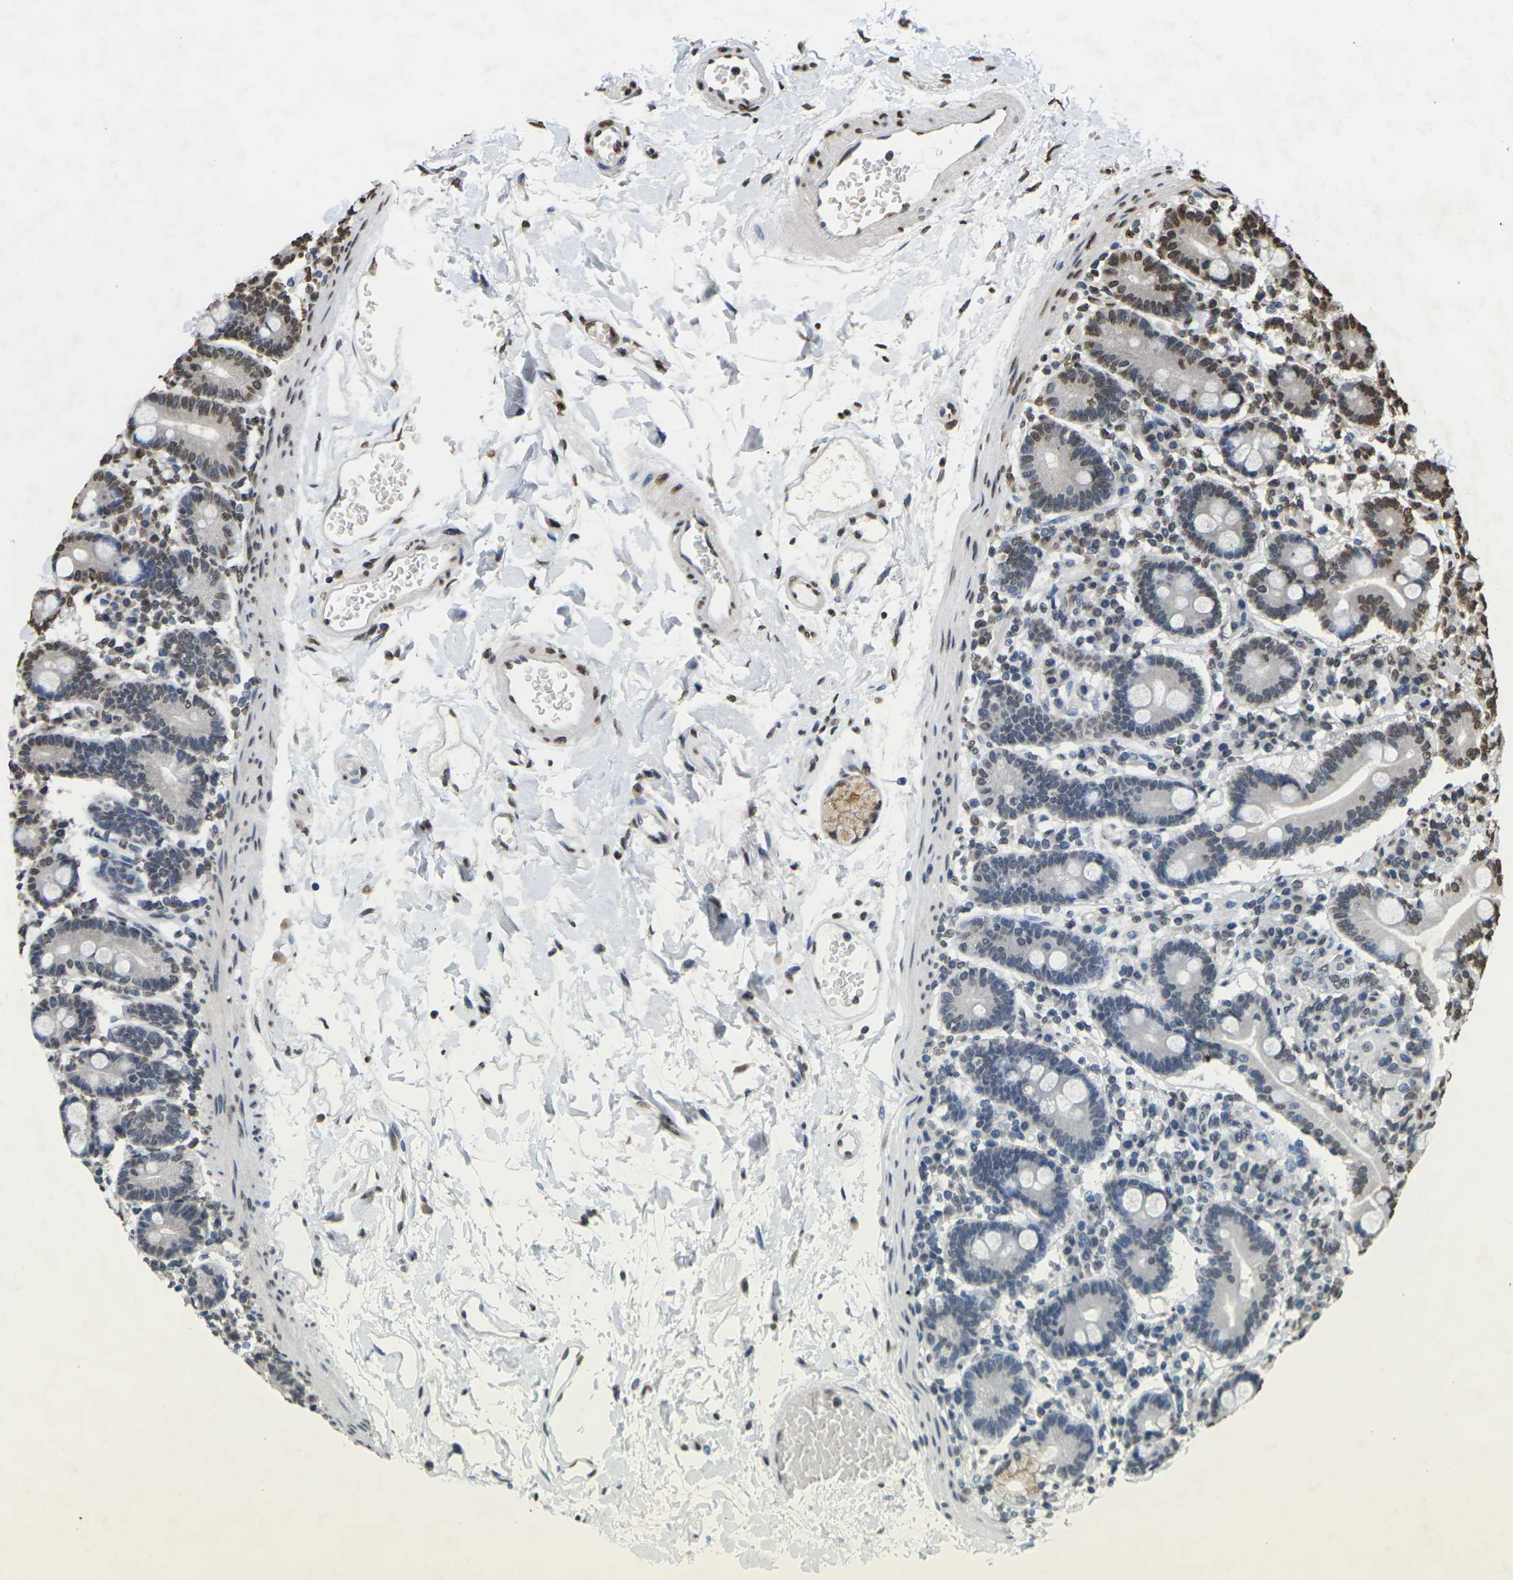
{"staining": {"intensity": "moderate", "quantity": "<25%", "location": "nuclear"}, "tissue": "duodenum", "cell_type": "Glandular cells", "image_type": "normal", "snomed": [{"axis": "morphology", "description": "Normal tissue, NOS"}, {"axis": "topography", "description": "Duodenum"}], "caption": "Protein positivity by IHC reveals moderate nuclear positivity in about <25% of glandular cells in unremarkable duodenum.", "gene": "EMSY", "patient": {"sex": "male", "age": 54}}